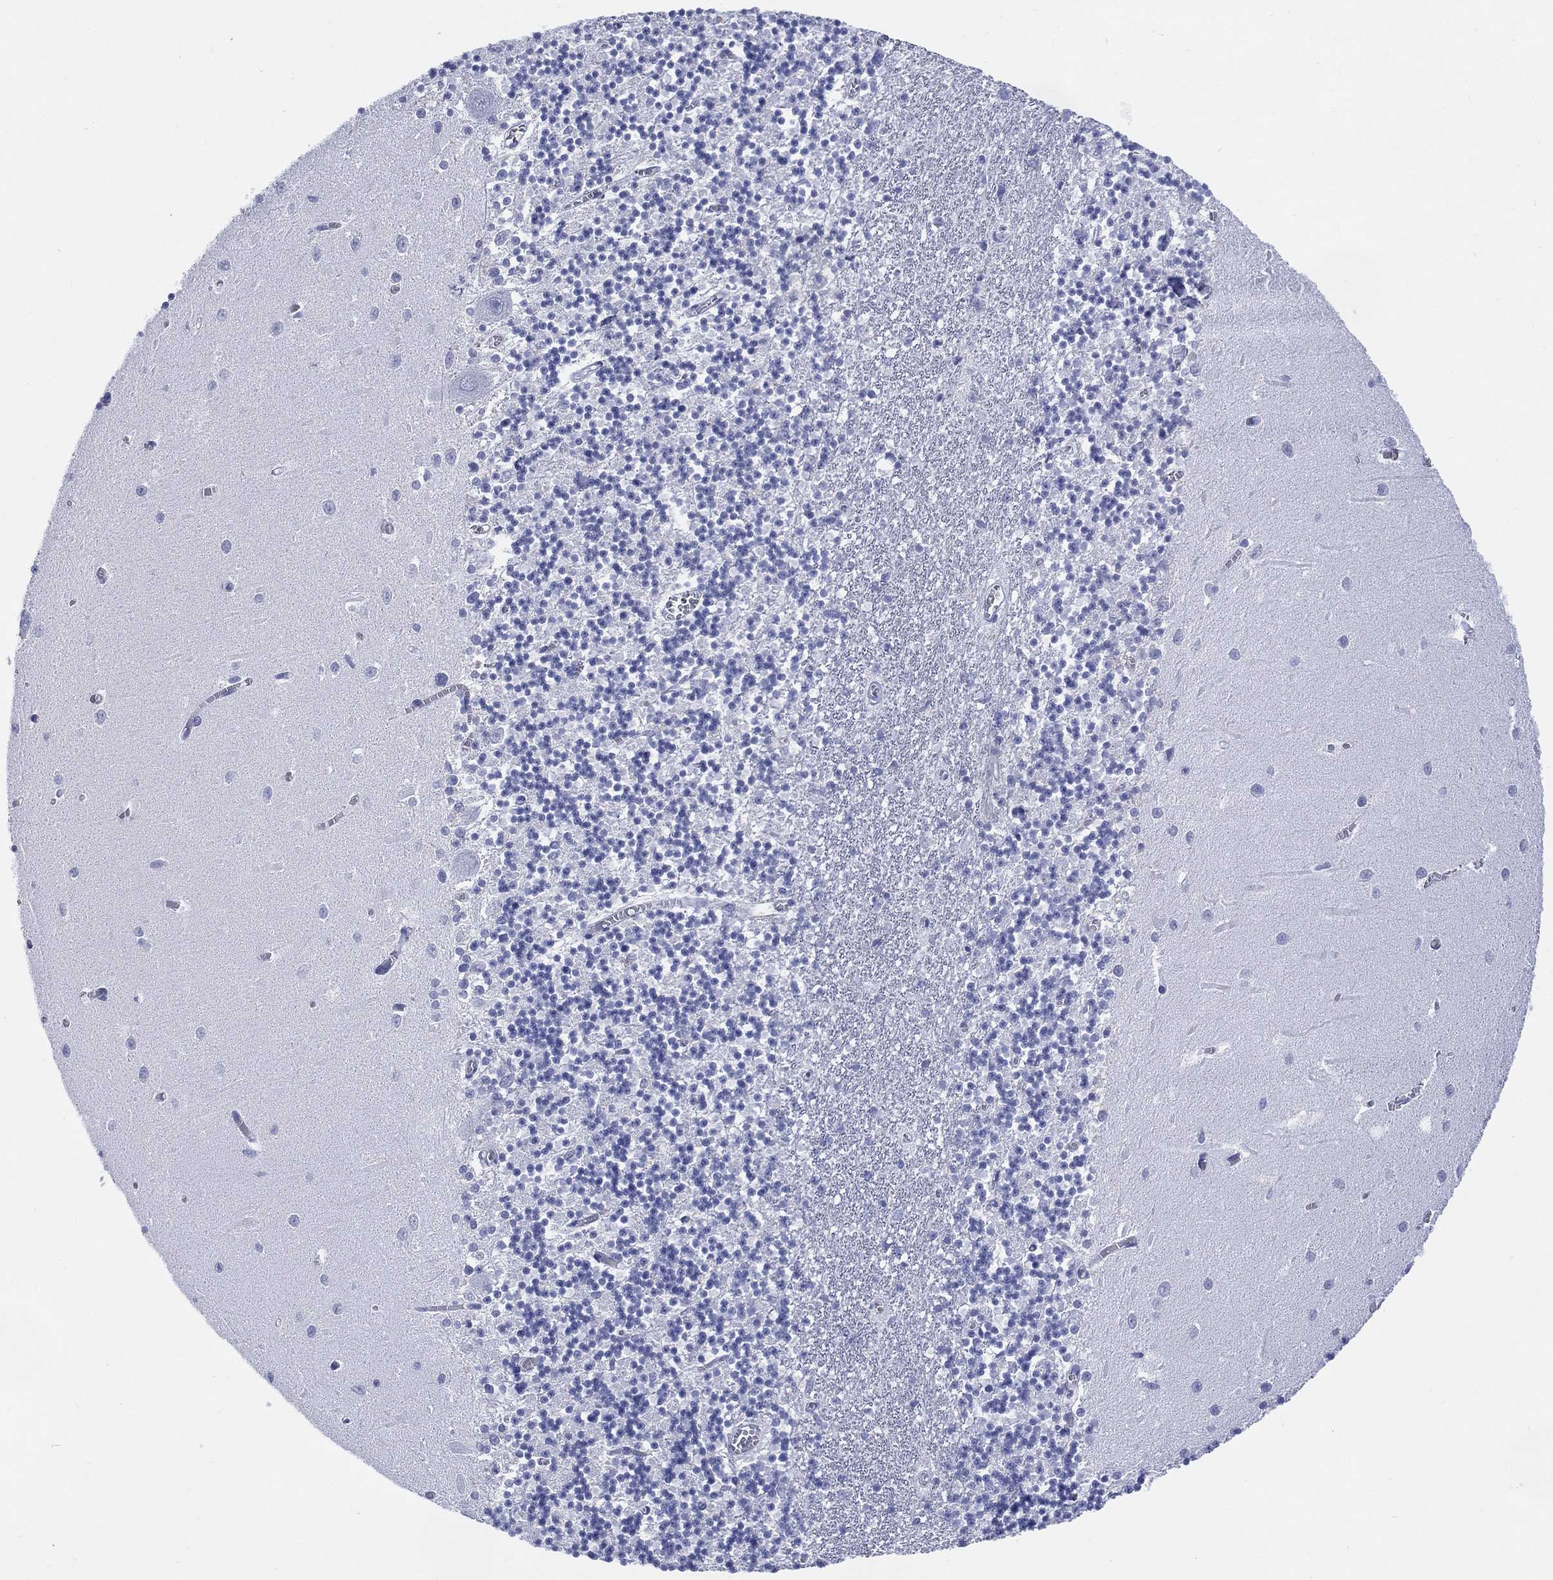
{"staining": {"intensity": "negative", "quantity": "none", "location": "none"}, "tissue": "cerebellum", "cell_type": "Cells in granular layer", "image_type": "normal", "snomed": [{"axis": "morphology", "description": "Normal tissue, NOS"}, {"axis": "topography", "description": "Cerebellum"}], "caption": "Immunohistochemistry (IHC) photomicrograph of unremarkable cerebellum: human cerebellum stained with DAB displays no significant protein positivity in cells in granular layer. (Stains: DAB (3,3'-diaminobenzidine) IHC with hematoxylin counter stain, Microscopy: brightfield microscopy at high magnification).", "gene": "ENSG00000285953", "patient": {"sex": "female", "age": 64}}